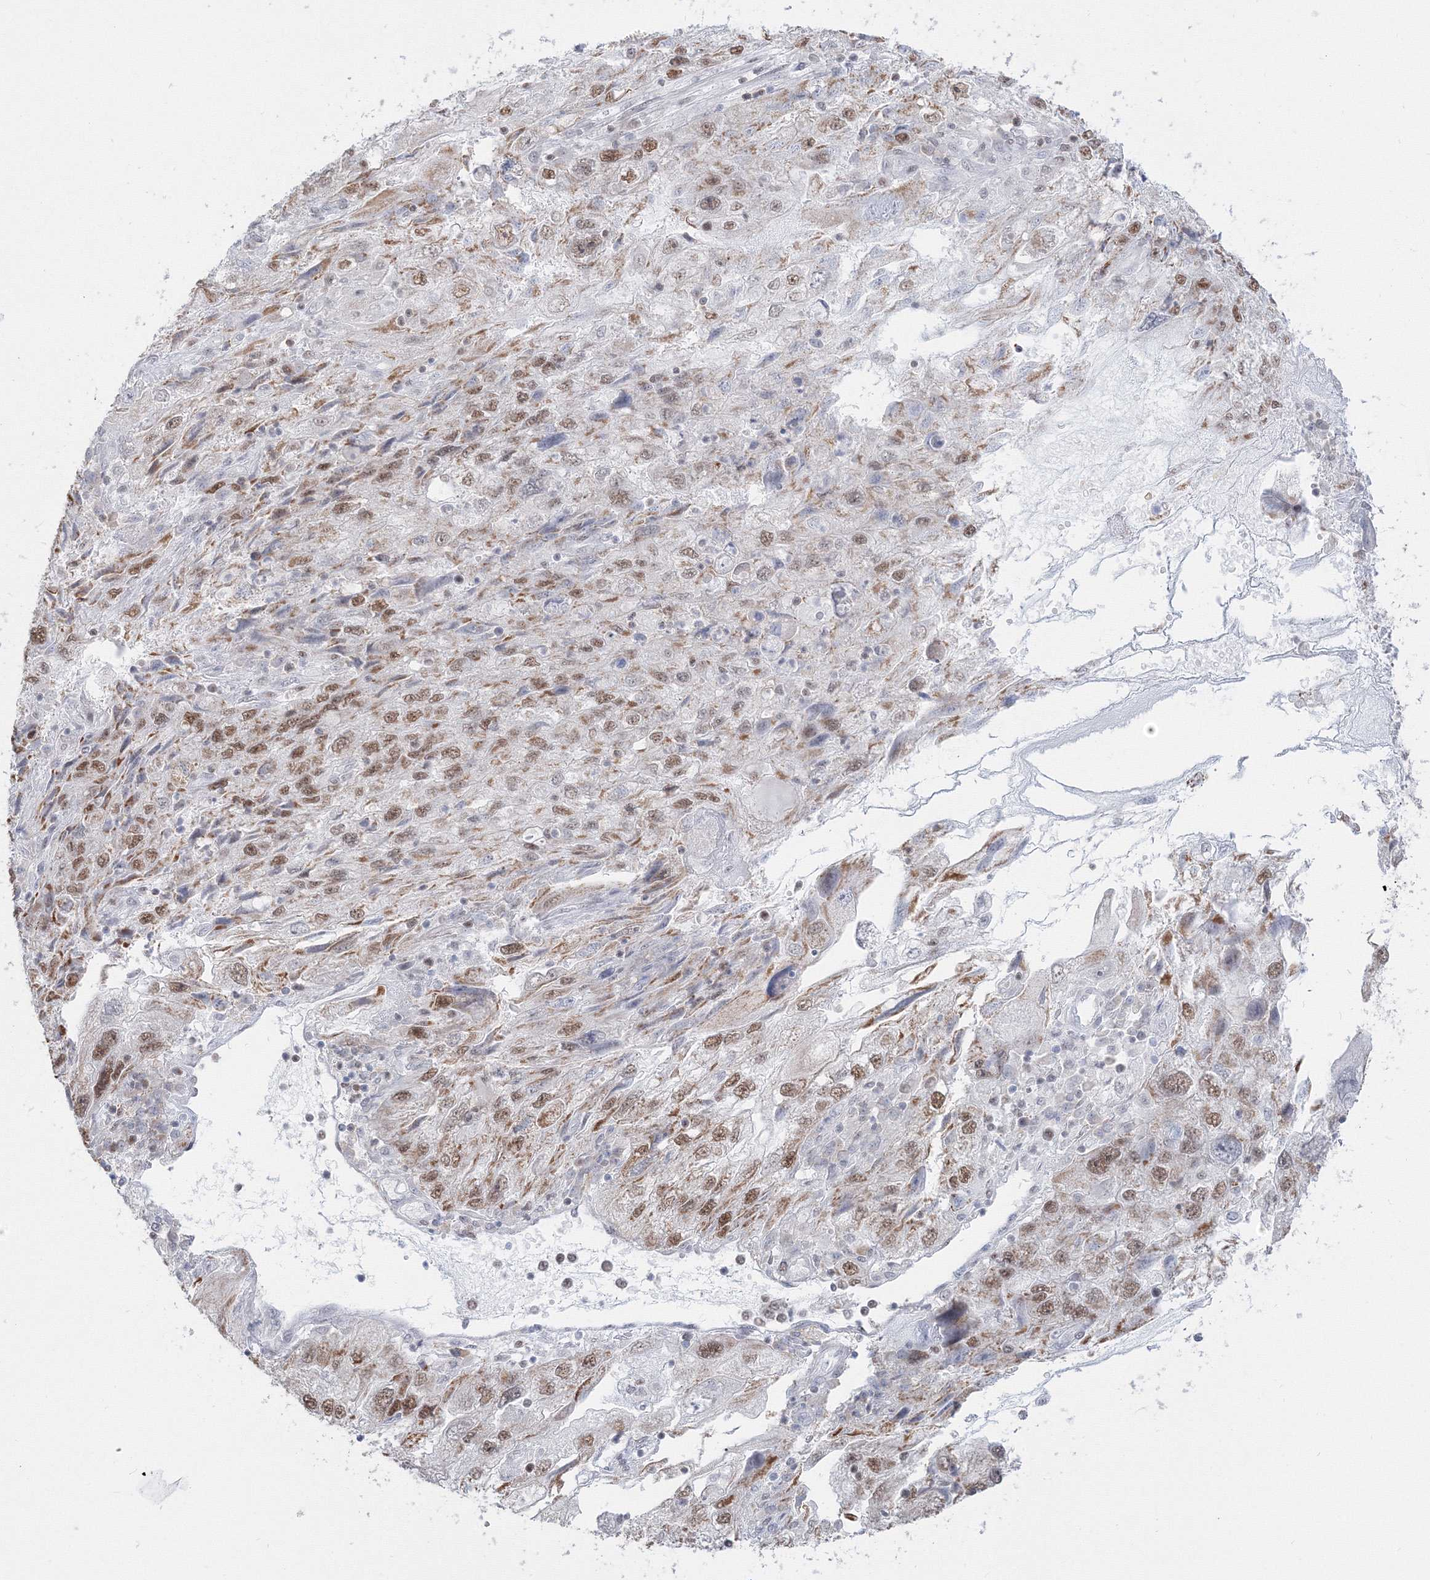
{"staining": {"intensity": "moderate", "quantity": ">75%", "location": "nuclear"}, "tissue": "endometrial cancer", "cell_type": "Tumor cells", "image_type": "cancer", "snomed": [{"axis": "morphology", "description": "Adenocarcinoma, NOS"}, {"axis": "topography", "description": "Endometrium"}], "caption": "Immunohistochemical staining of endometrial adenocarcinoma displays medium levels of moderate nuclear expression in approximately >75% of tumor cells. Nuclei are stained in blue.", "gene": "PPP4R2", "patient": {"sex": "female", "age": 49}}